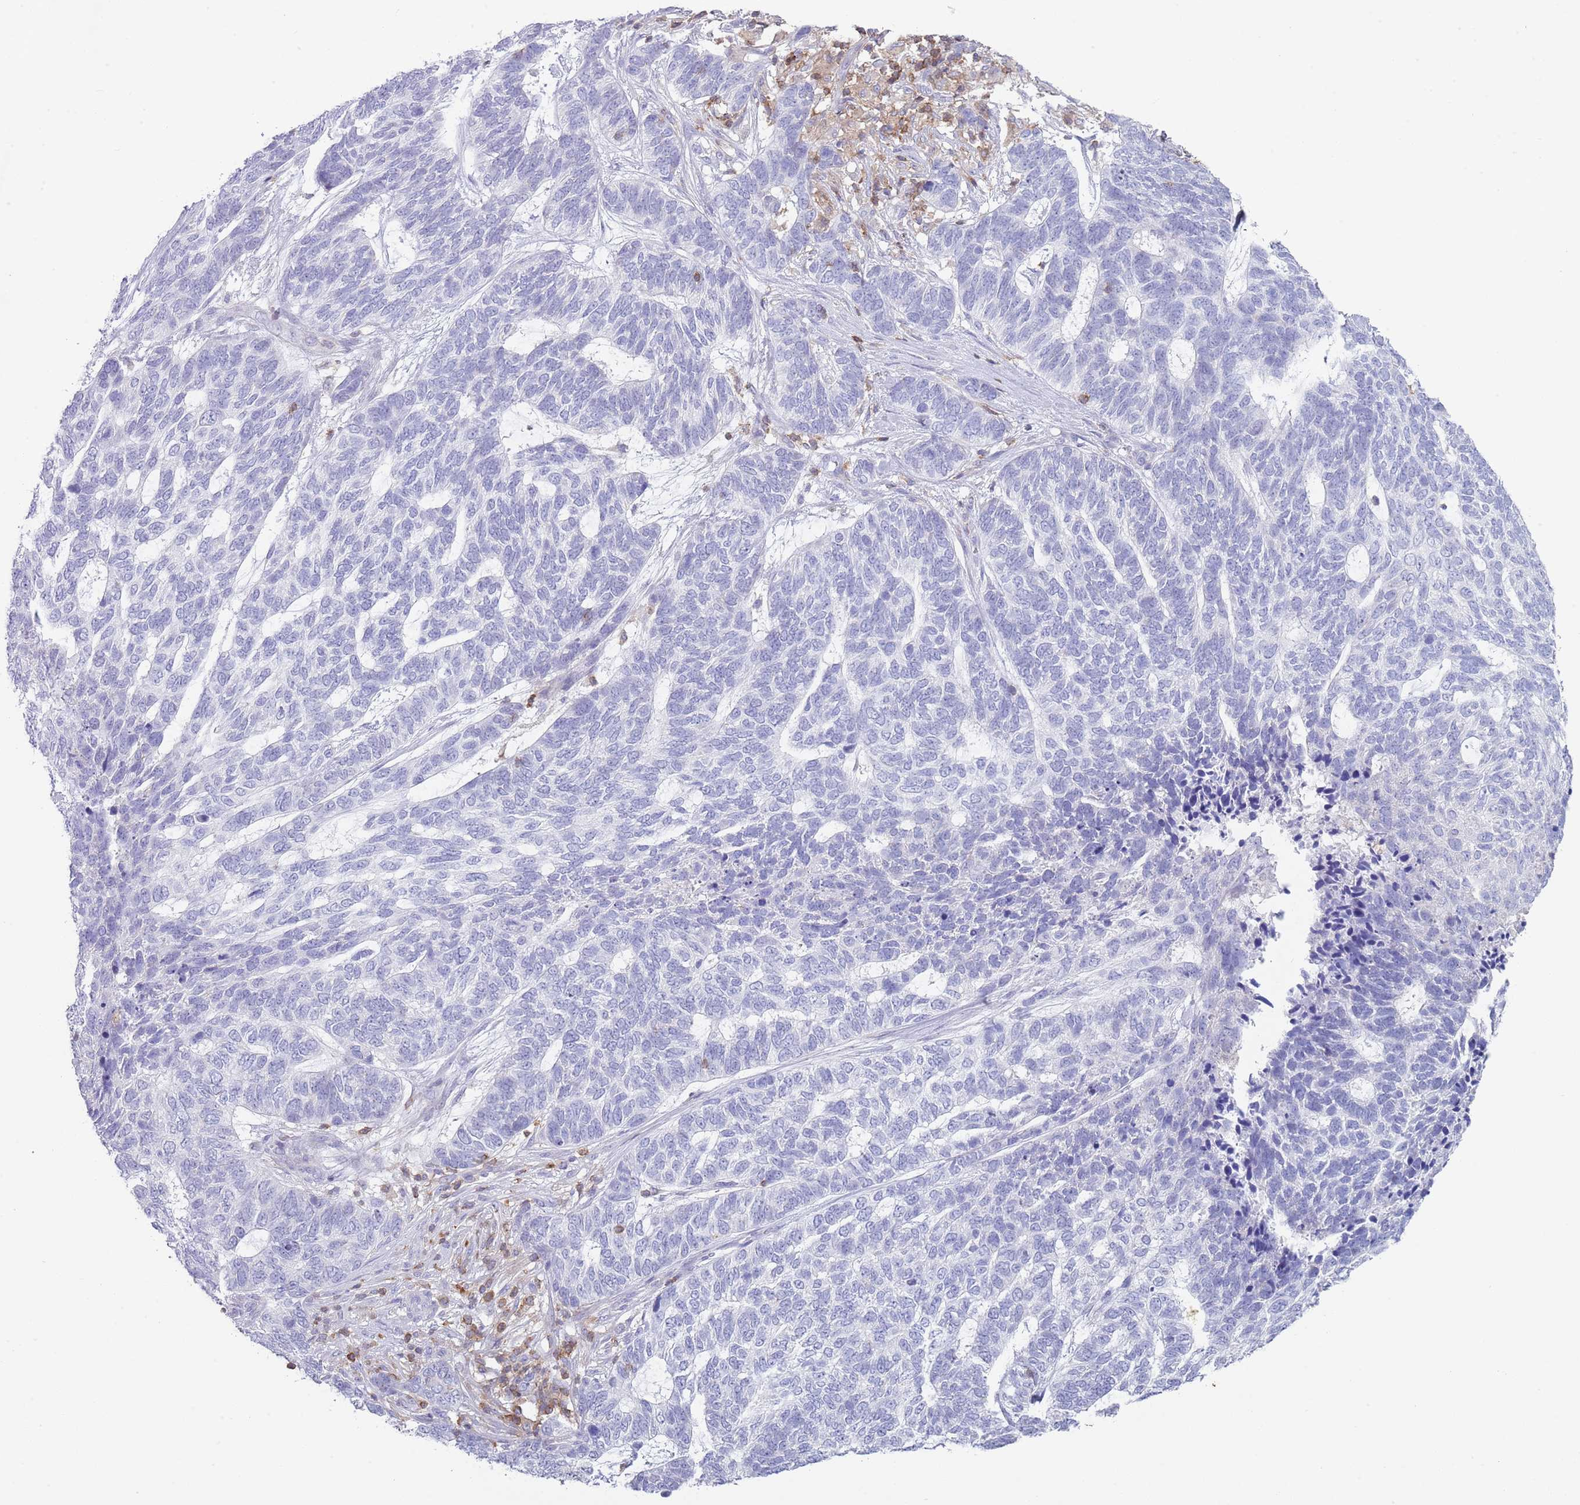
{"staining": {"intensity": "negative", "quantity": "none", "location": "none"}, "tissue": "skin cancer", "cell_type": "Tumor cells", "image_type": "cancer", "snomed": [{"axis": "morphology", "description": "Basal cell carcinoma"}, {"axis": "topography", "description": "Skin"}], "caption": "Protein analysis of skin cancer reveals no significant expression in tumor cells. (DAB IHC, high magnification).", "gene": "LPXN", "patient": {"sex": "female", "age": 65}}